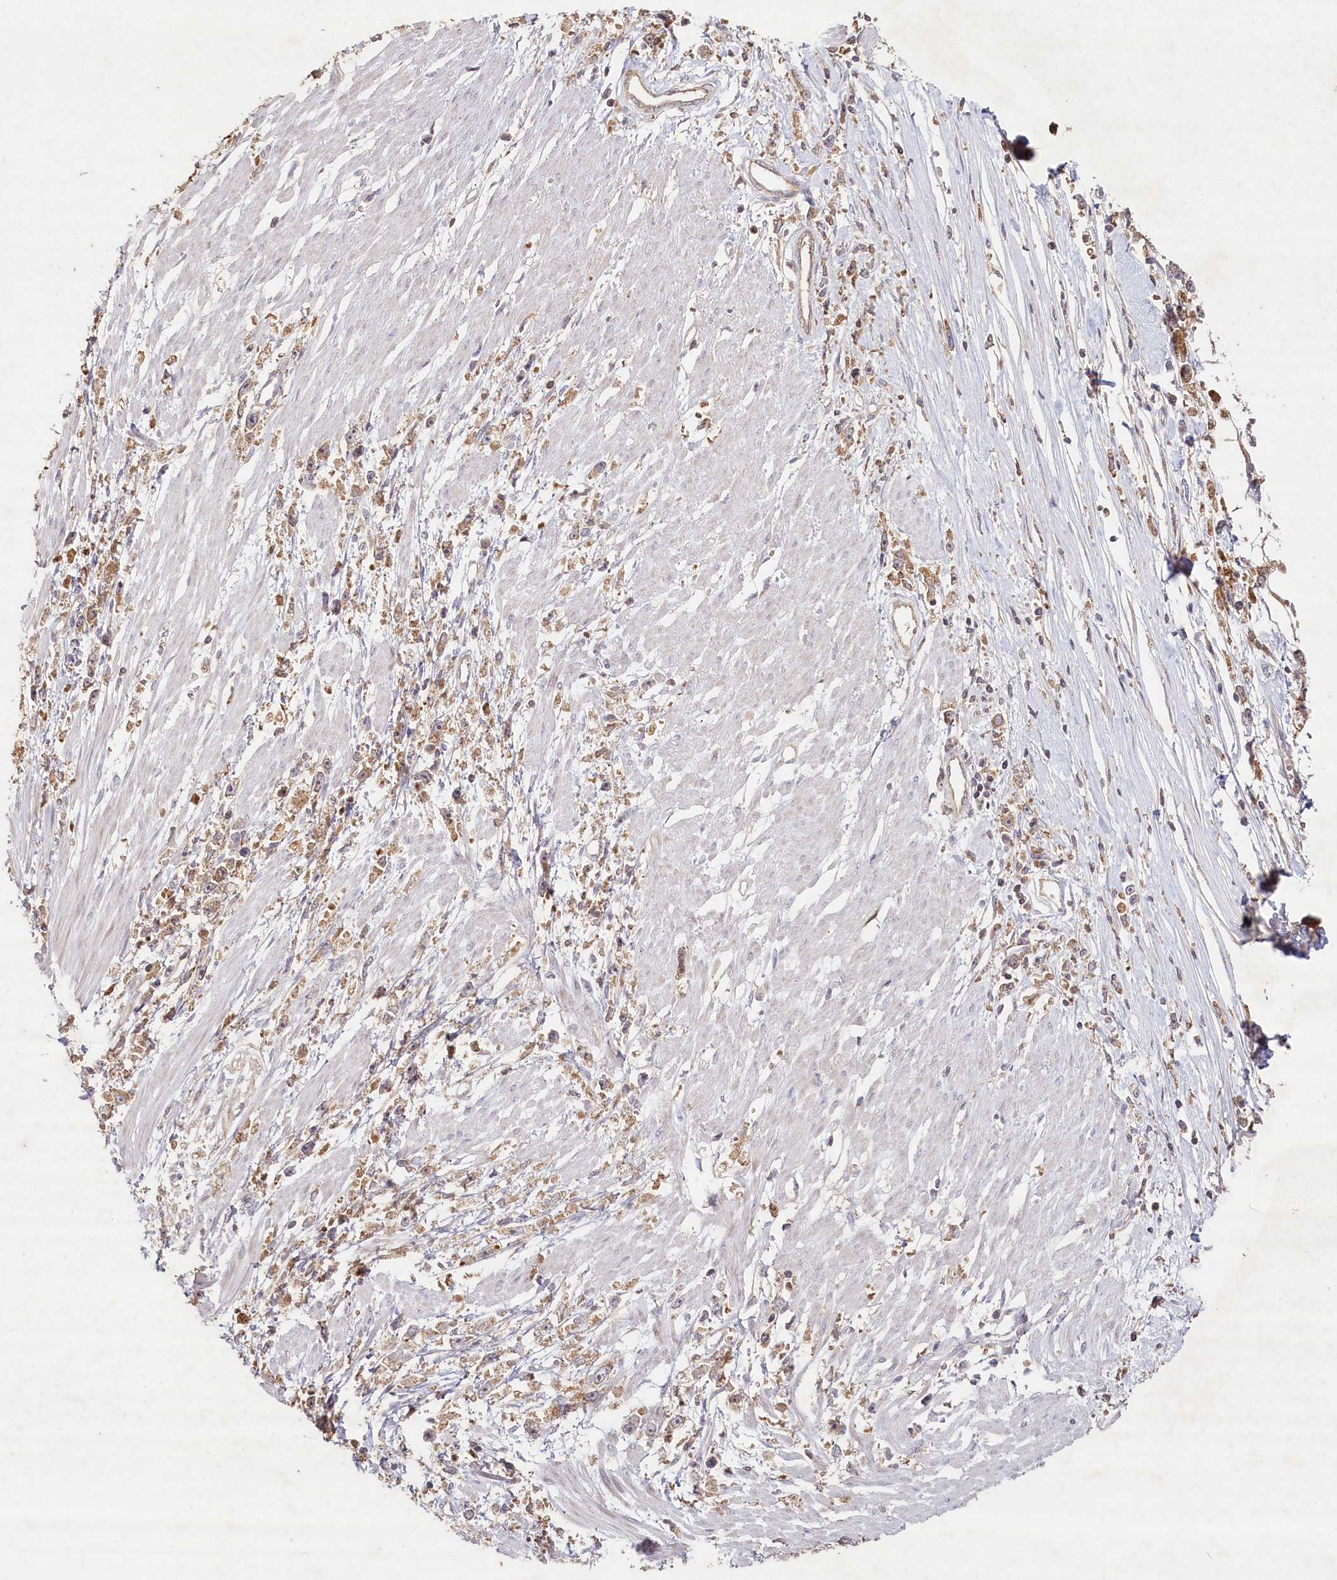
{"staining": {"intensity": "weak", "quantity": ">75%", "location": "cytoplasmic/membranous"}, "tissue": "stomach cancer", "cell_type": "Tumor cells", "image_type": "cancer", "snomed": [{"axis": "morphology", "description": "Adenocarcinoma, NOS"}, {"axis": "topography", "description": "Stomach"}], "caption": "Immunohistochemical staining of human stomach cancer (adenocarcinoma) exhibits low levels of weak cytoplasmic/membranous expression in about >75% of tumor cells.", "gene": "HAL", "patient": {"sex": "female", "age": 59}}